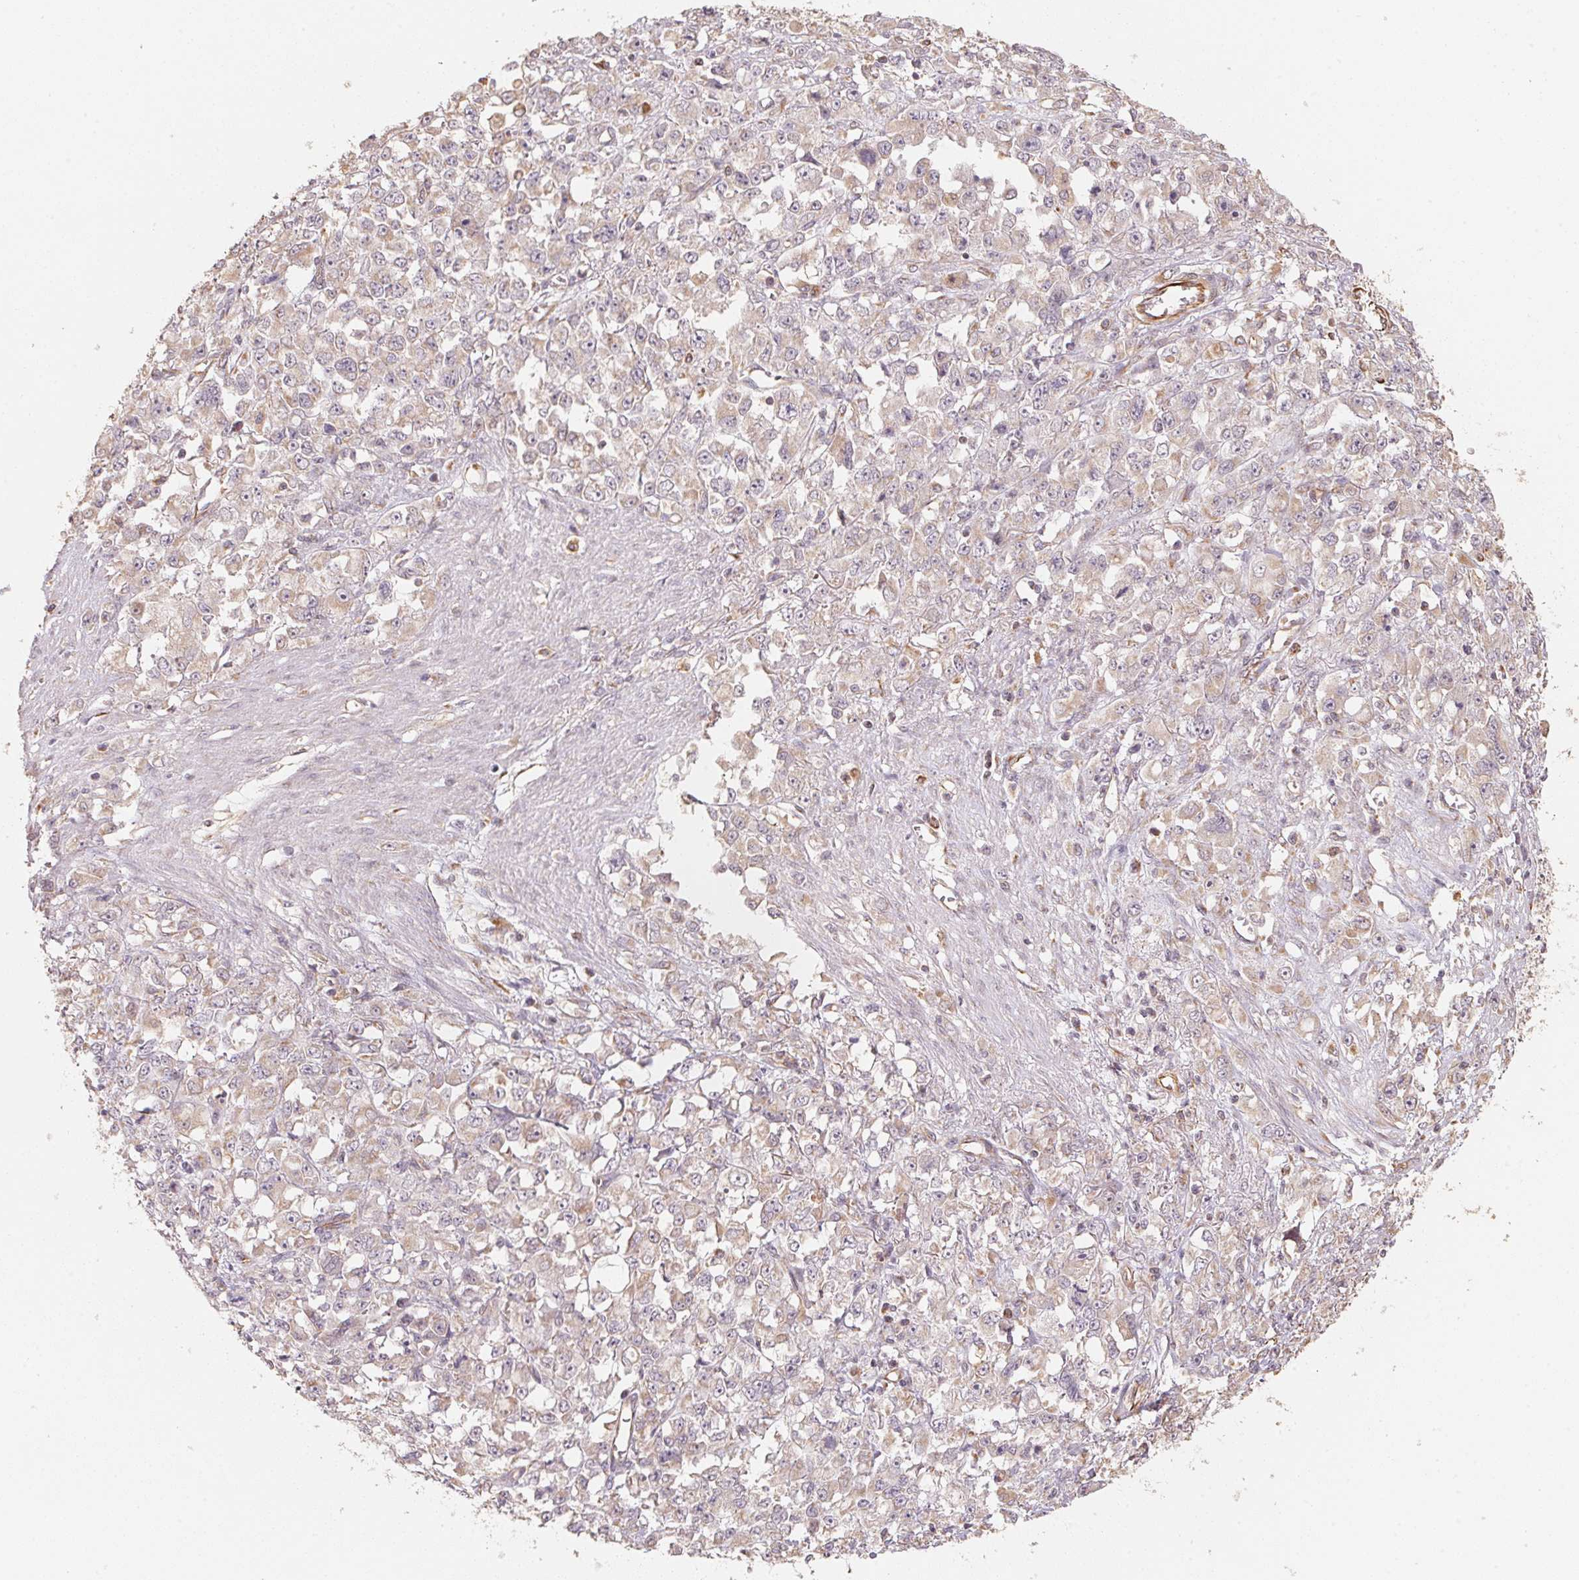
{"staining": {"intensity": "negative", "quantity": "none", "location": "none"}, "tissue": "stomach cancer", "cell_type": "Tumor cells", "image_type": "cancer", "snomed": [{"axis": "morphology", "description": "Adenocarcinoma, NOS"}, {"axis": "topography", "description": "Stomach"}], "caption": "The image demonstrates no staining of tumor cells in stomach cancer. The staining was performed using DAB (3,3'-diaminobenzidine) to visualize the protein expression in brown, while the nuclei were stained in blue with hematoxylin (Magnification: 20x).", "gene": "TSPAN12", "patient": {"sex": "female", "age": 76}}